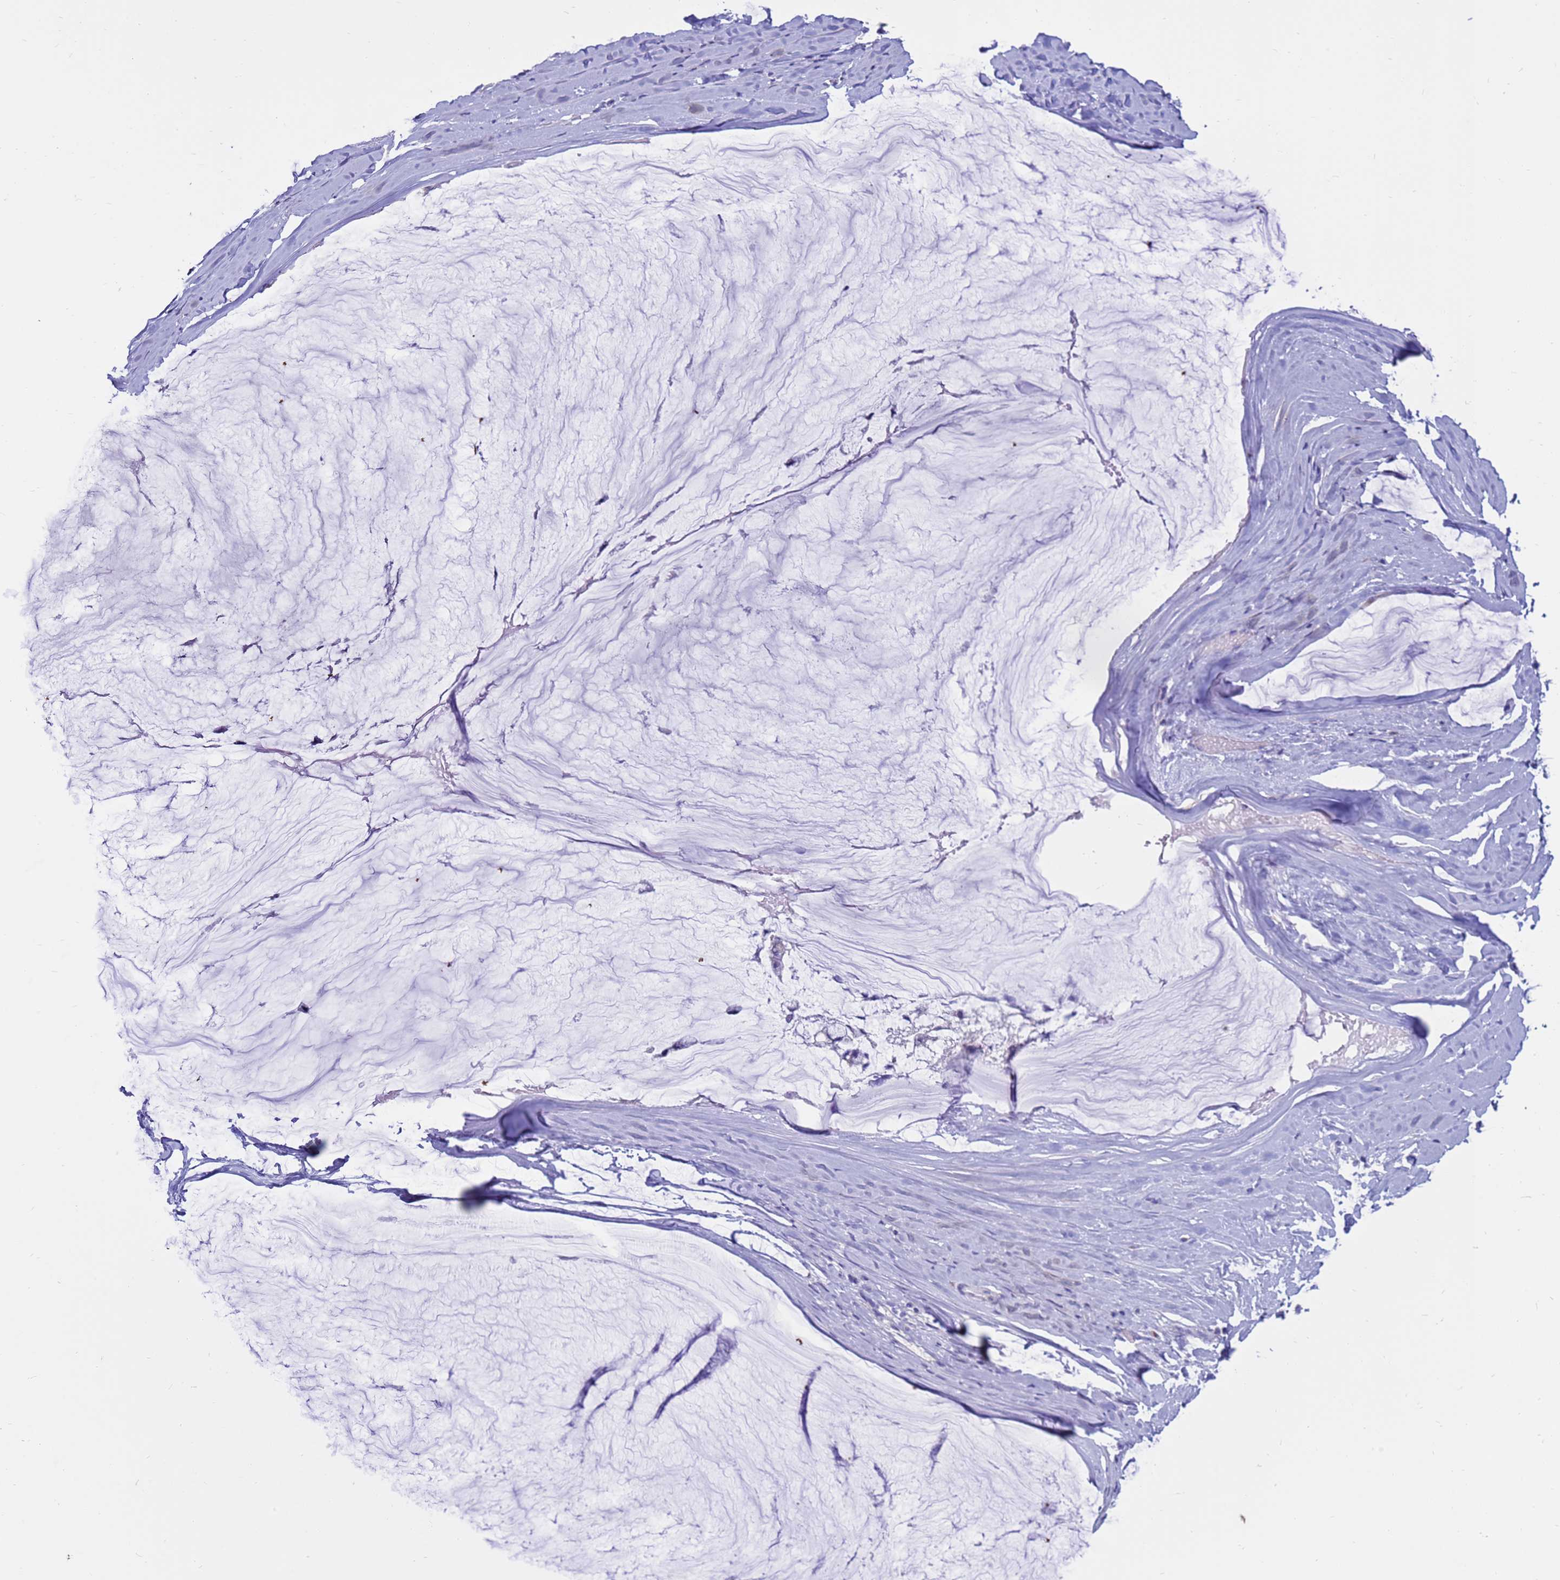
{"staining": {"intensity": "negative", "quantity": "none", "location": "none"}, "tissue": "ovarian cancer", "cell_type": "Tumor cells", "image_type": "cancer", "snomed": [{"axis": "morphology", "description": "Cystadenocarcinoma, mucinous, NOS"}, {"axis": "topography", "description": "Ovary"}], "caption": "A photomicrograph of human ovarian cancer (mucinous cystadenocarcinoma) is negative for staining in tumor cells.", "gene": "PDE10A", "patient": {"sex": "female", "age": 39}}